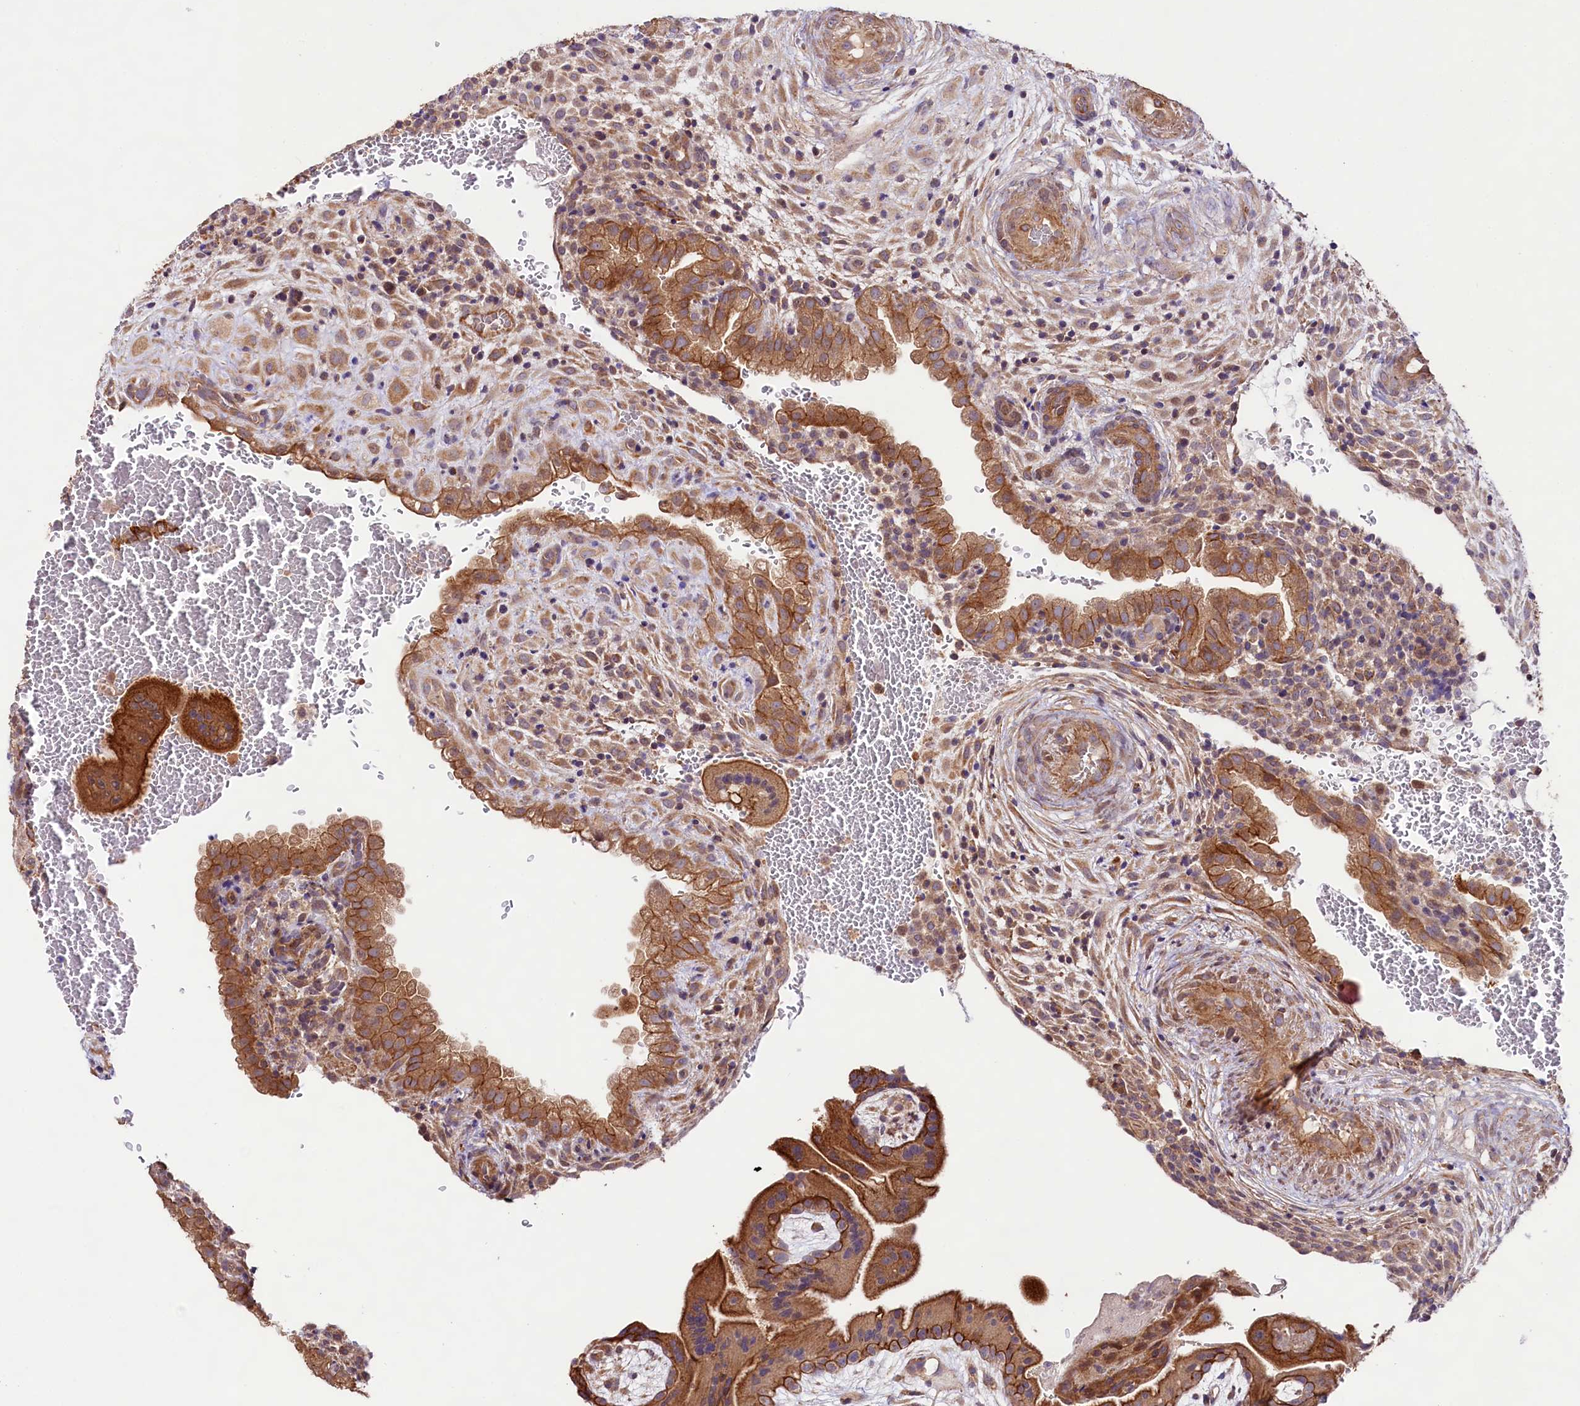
{"staining": {"intensity": "moderate", "quantity": ">75%", "location": "cytoplasmic/membranous"}, "tissue": "placenta", "cell_type": "Decidual cells", "image_type": "normal", "snomed": [{"axis": "morphology", "description": "Normal tissue, NOS"}, {"axis": "topography", "description": "Placenta"}], "caption": "Protein expression analysis of normal placenta shows moderate cytoplasmic/membranous expression in approximately >75% of decidual cells. Nuclei are stained in blue.", "gene": "VPS11", "patient": {"sex": "female", "age": 35}}